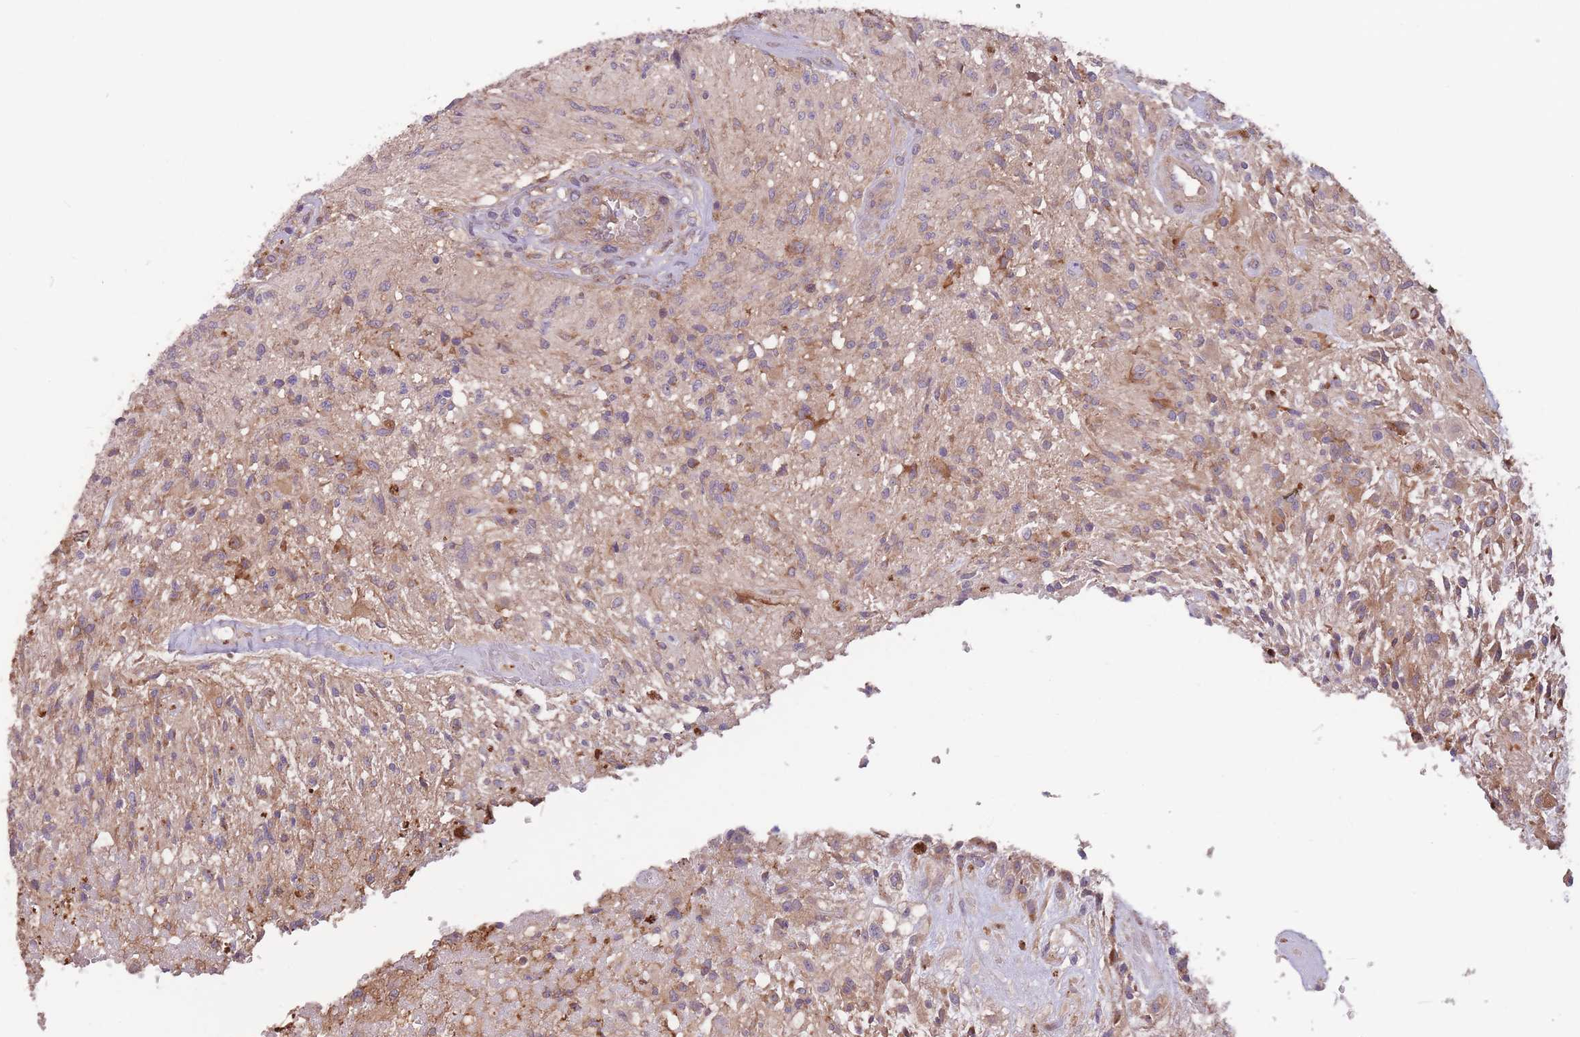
{"staining": {"intensity": "moderate", "quantity": ">75%", "location": "cytoplasmic/membranous"}, "tissue": "glioma", "cell_type": "Tumor cells", "image_type": "cancer", "snomed": [{"axis": "morphology", "description": "Glioma, malignant, High grade"}, {"axis": "topography", "description": "Brain"}], "caption": "Immunohistochemical staining of glioma shows medium levels of moderate cytoplasmic/membranous expression in about >75% of tumor cells.", "gene": "ITPKC", "patient": {"sex": "male", "age": 56}}